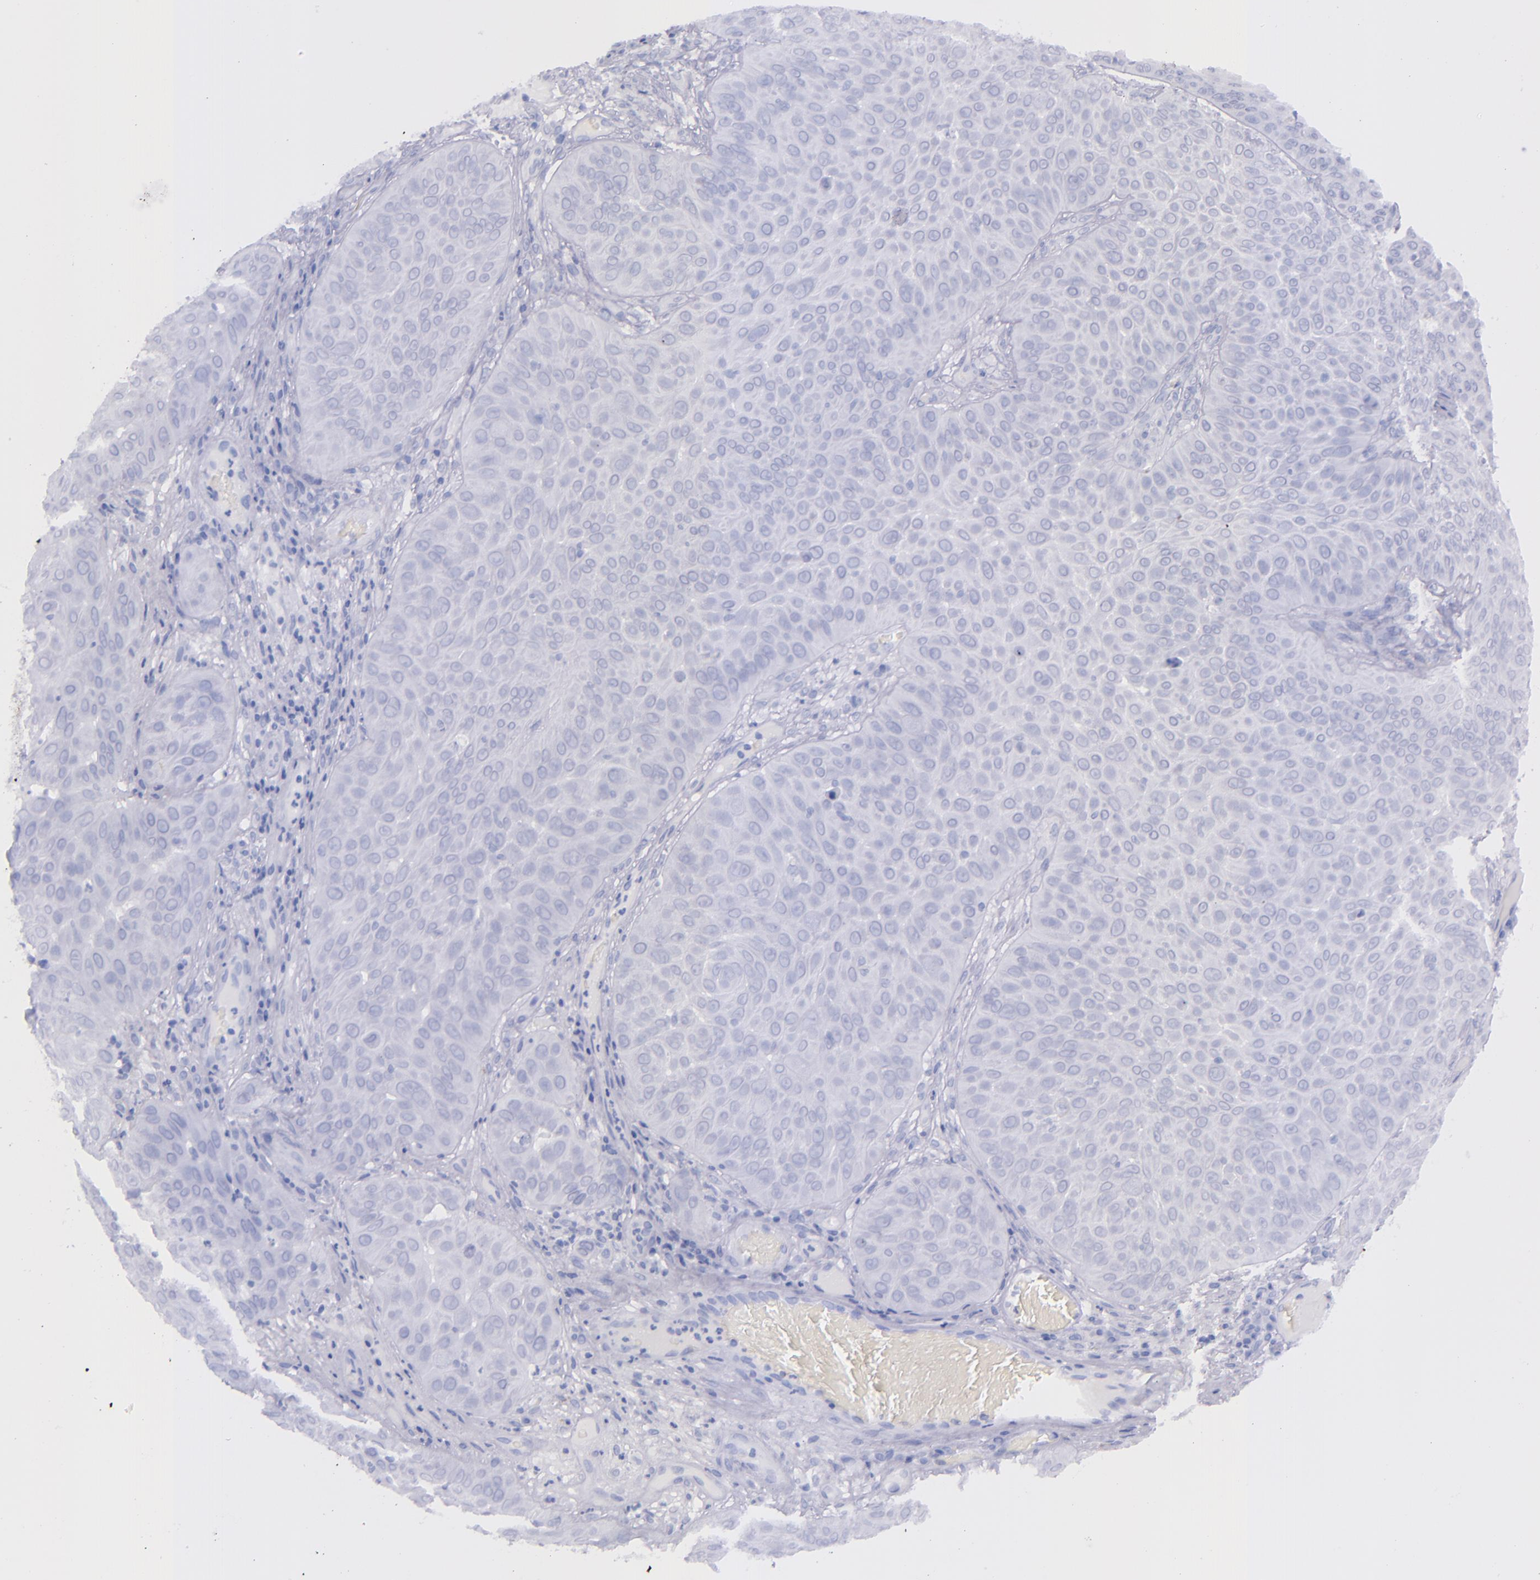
{"staining": {"intensity": "negative", "quantity": "none", "location": "none"}, "tissue": "skin cancer", "cell_type": "Tumor cells", "image_type": "cancer", "snomed": [{"axis": "morphology", "description": "Squamous cell carcinoma, NOS"}, {"axis": "topography", "description": "Skin"}], "caption": "DAB (3,3'-diaminobenzidine) immunohistochemical staining of squamous cell carcinoma (skin) displays no significant expression in tumor cells. (DAB (3,3'-diaminobenzidine) immunohistochemistry (IHC) visualized using brightfield microscopy, high magnification).", "gene": "SFTPA2", "patient": {"sex": "male", "age": 82}}